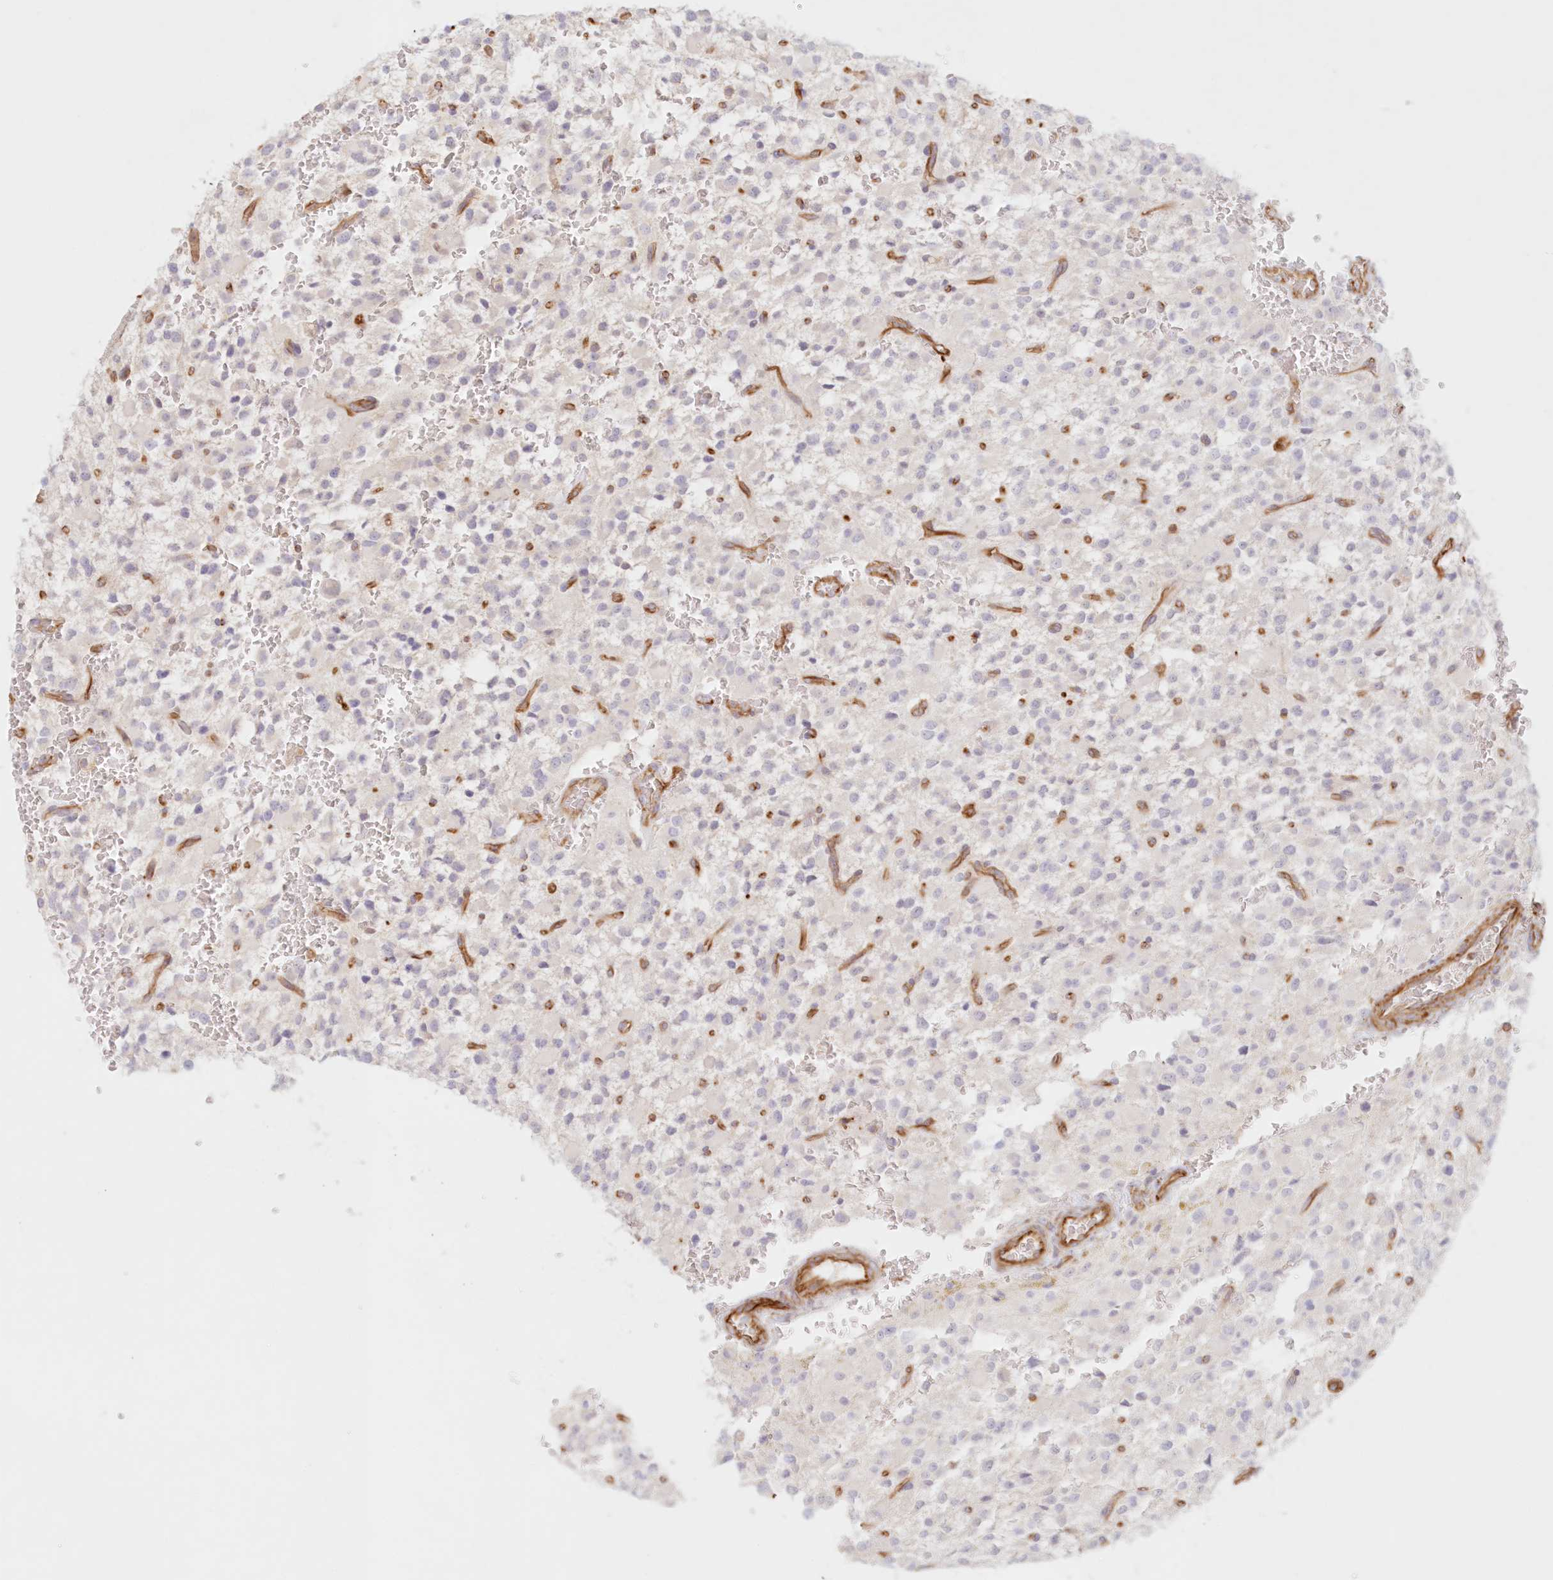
{"staining": {"intensity": "negative", "quantity": "none", "location": "none"}, "tissue": "glioma", "cell_type": "Tumor cells", "image_type": "cancer", "snomed": [{"axis": "morphology", "description": "Glioma, malignant, High grade"}, {"axis": "topography", "description": "Brain"}], "caption": "Immunohistochemical staining of human malignant high-grade glioma displays no significant staining in tumor cells.", "gene": "DMRTB1", "patient": {"sex": "male", "age": 34}}